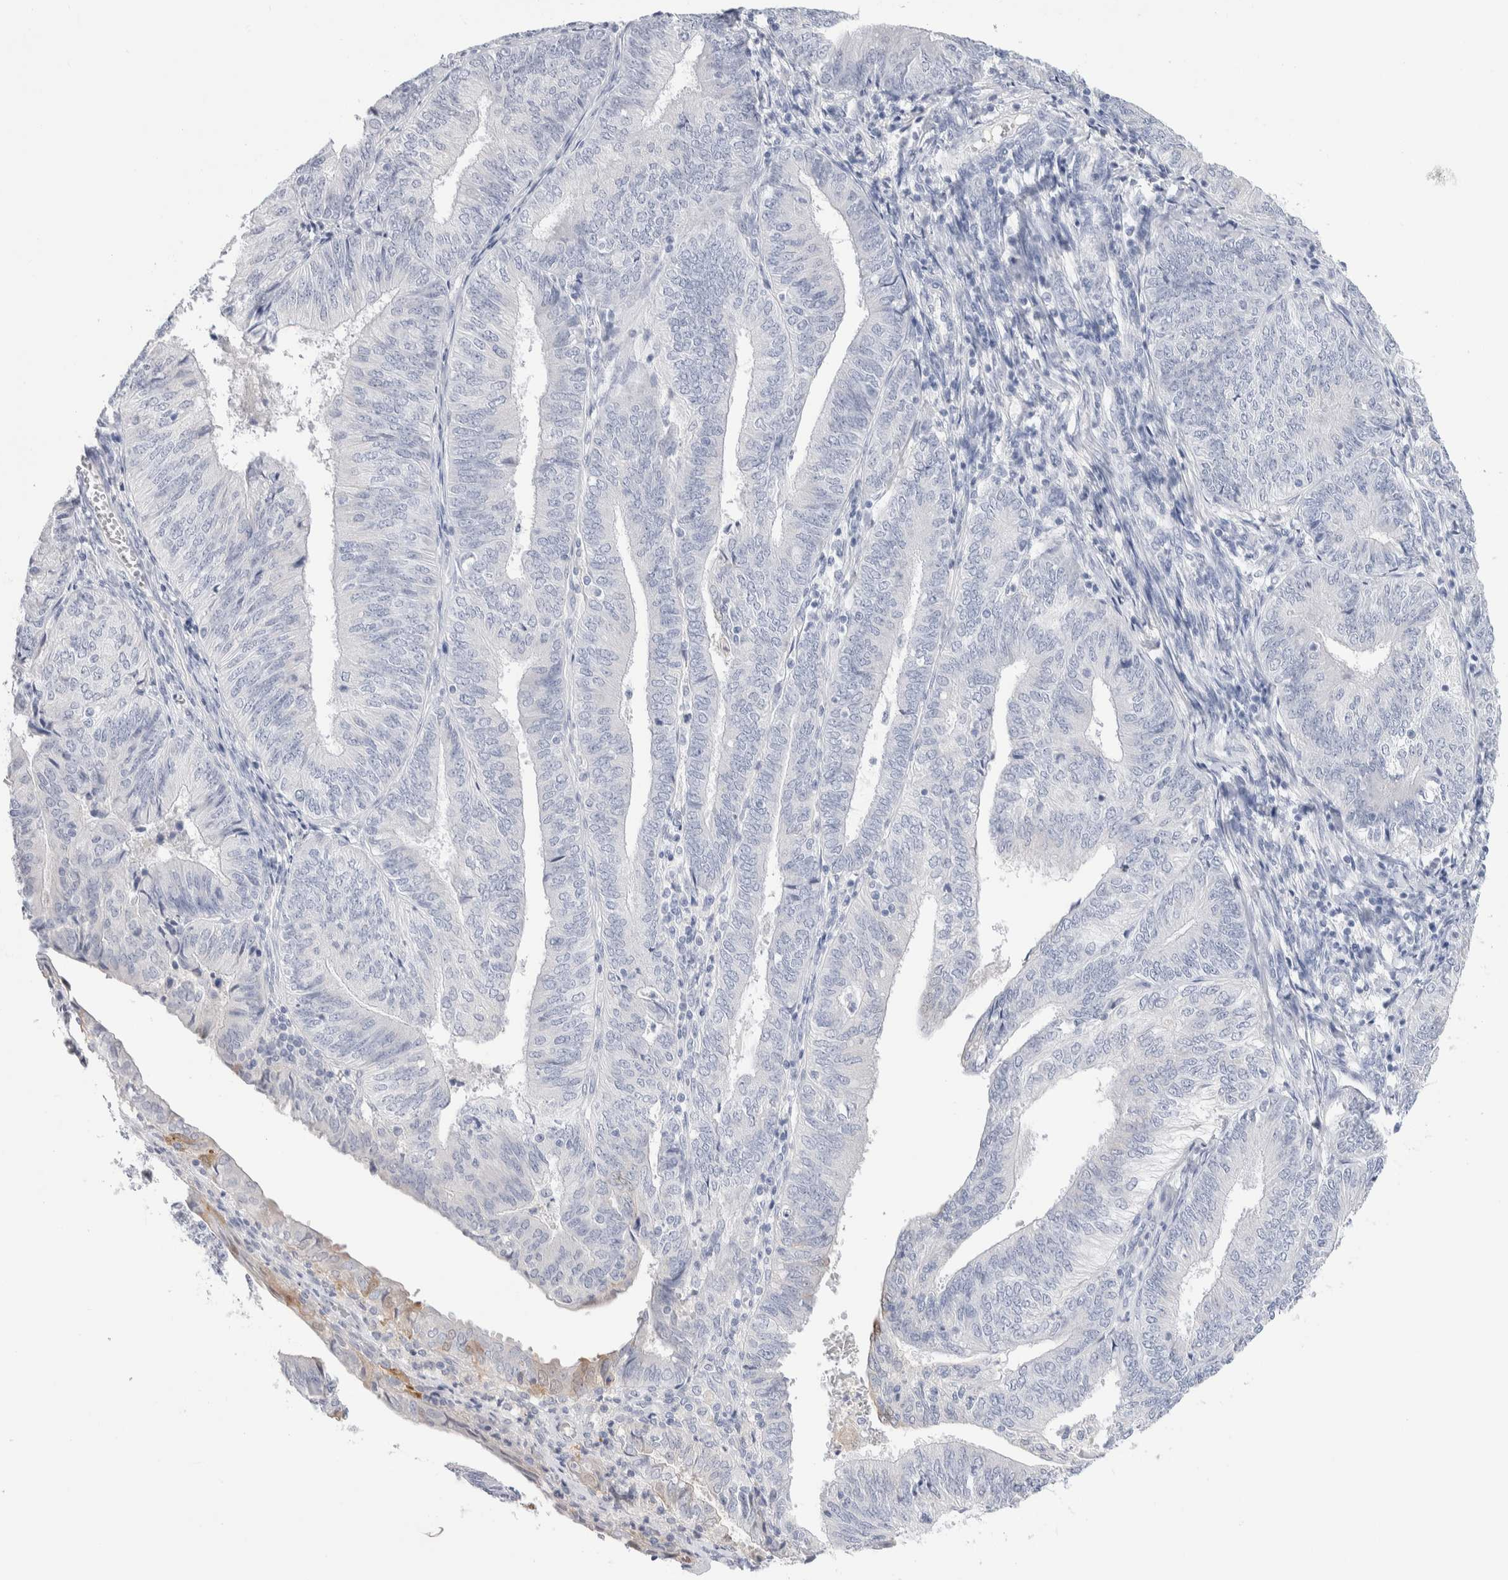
{"staining": {"intensity": "moderate", "quantity": "<25%", "location": "cytoplasmic/membranous"}, "tissue": "endometrial cancer", "cell_type": "Tumor cells", "image_type": "cancer", "snomed": [{"axis": "morphology", "description": "Adenocarcinoma, NOS"}, {"axis": "topography", "description": "Endometrium"}], "caption": "The micrograph exhibits a brown stain indicating the presence of a protein in the cytoplasmic/membranous of tumor cells in endometrial cancer.", "gene": "GDA", "patient": {"sex": "female", "age": 58}}